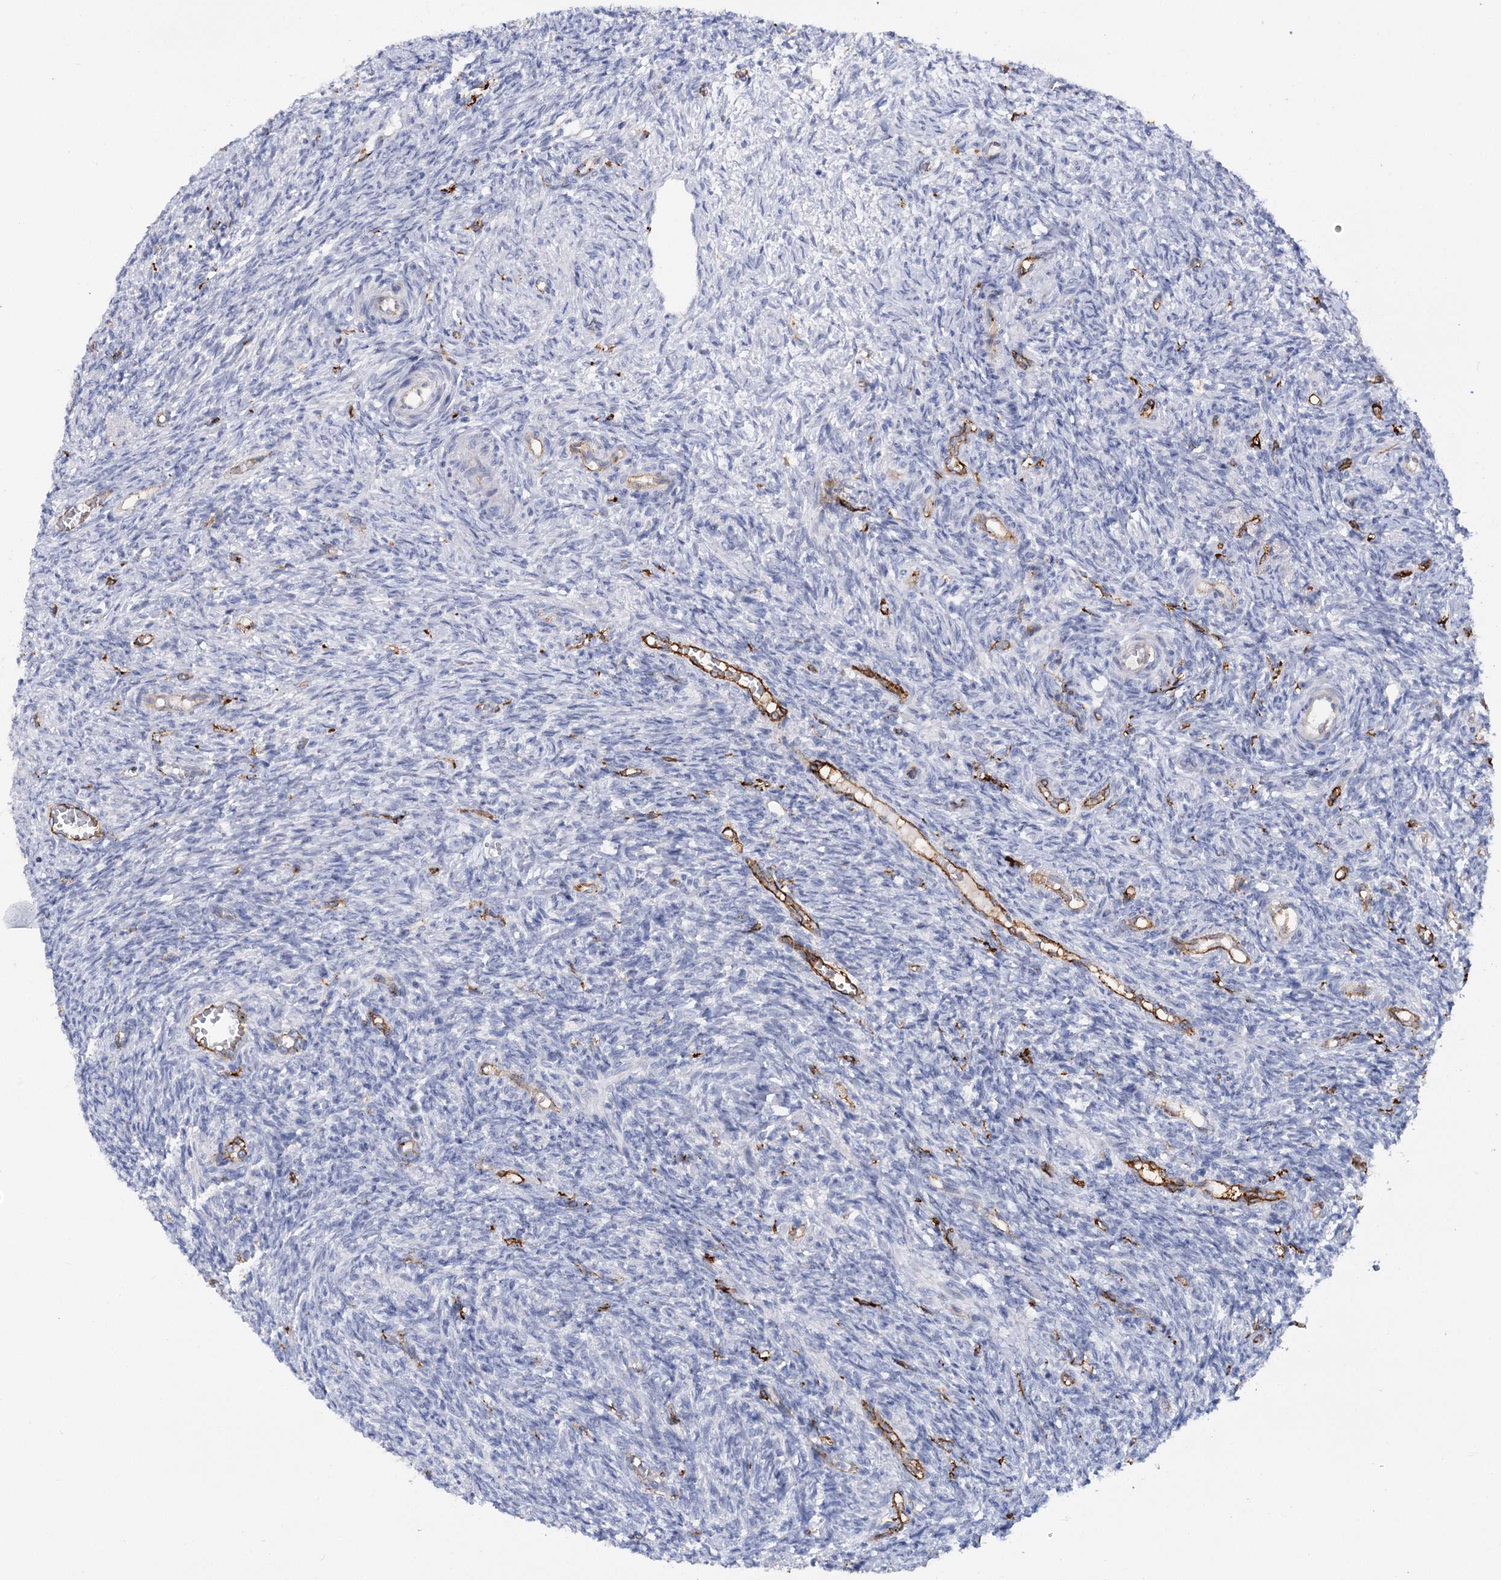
{"staining": {"intensity": "negative", "quantity": "none", "location": "none"}, "tissue": "ovary", "cell_type": "Ovarian stroma cells", "image_type": "normal", "snomed": [{"axis": "morphology", "description": "Normal tissue, NOS"}, {"axis": "topography", "description": "Ovary"}], "caption": "Immunohistochemistry photomicrograph of benign ovary: ovary stained with DAB (3,3'-diaminobenzidine) demonstrates no significant protein staining in ovarian stroma cells.", "gene": "PIWIL4", "patient": {"sex": "female", "age": 27}}